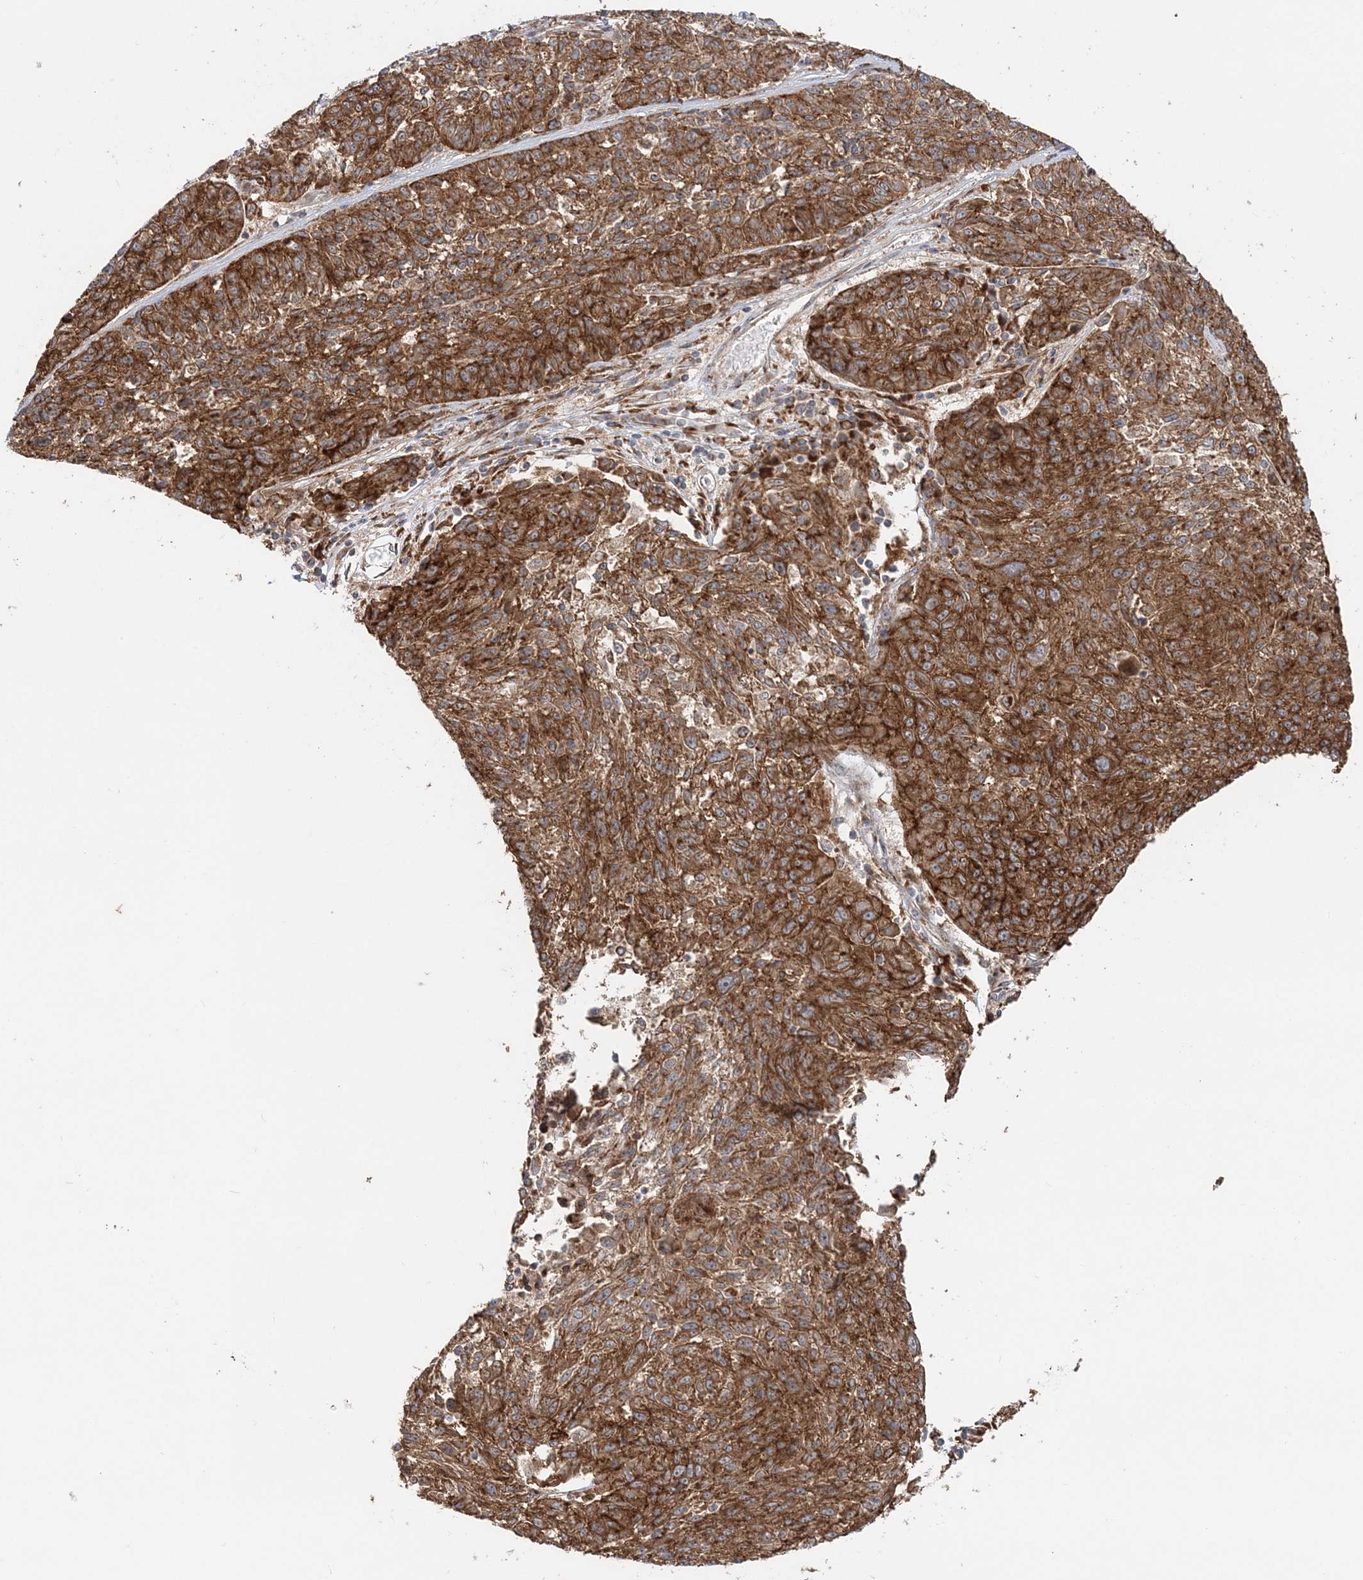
{"staining": {"intensity": "strong", "quantity": ">75%", "location": "cytoplasmic/membranous"}, "tissue": "melanoma", "cell_type": "Tumor cells", "image_type": "cancer", "snomed": [{"axis": "morphology", "description": "Malignant melanoma, NOS"}, {"axis": "topography", "description": "Skin"}], "caption": "A photomicrograph of malignant melanoma stained for a protein reveals strong cytoplasmic/membranous brown staining in tumor cells.", "gene": "ABCC3", "patient": {"sex": "male", "age": 53}}